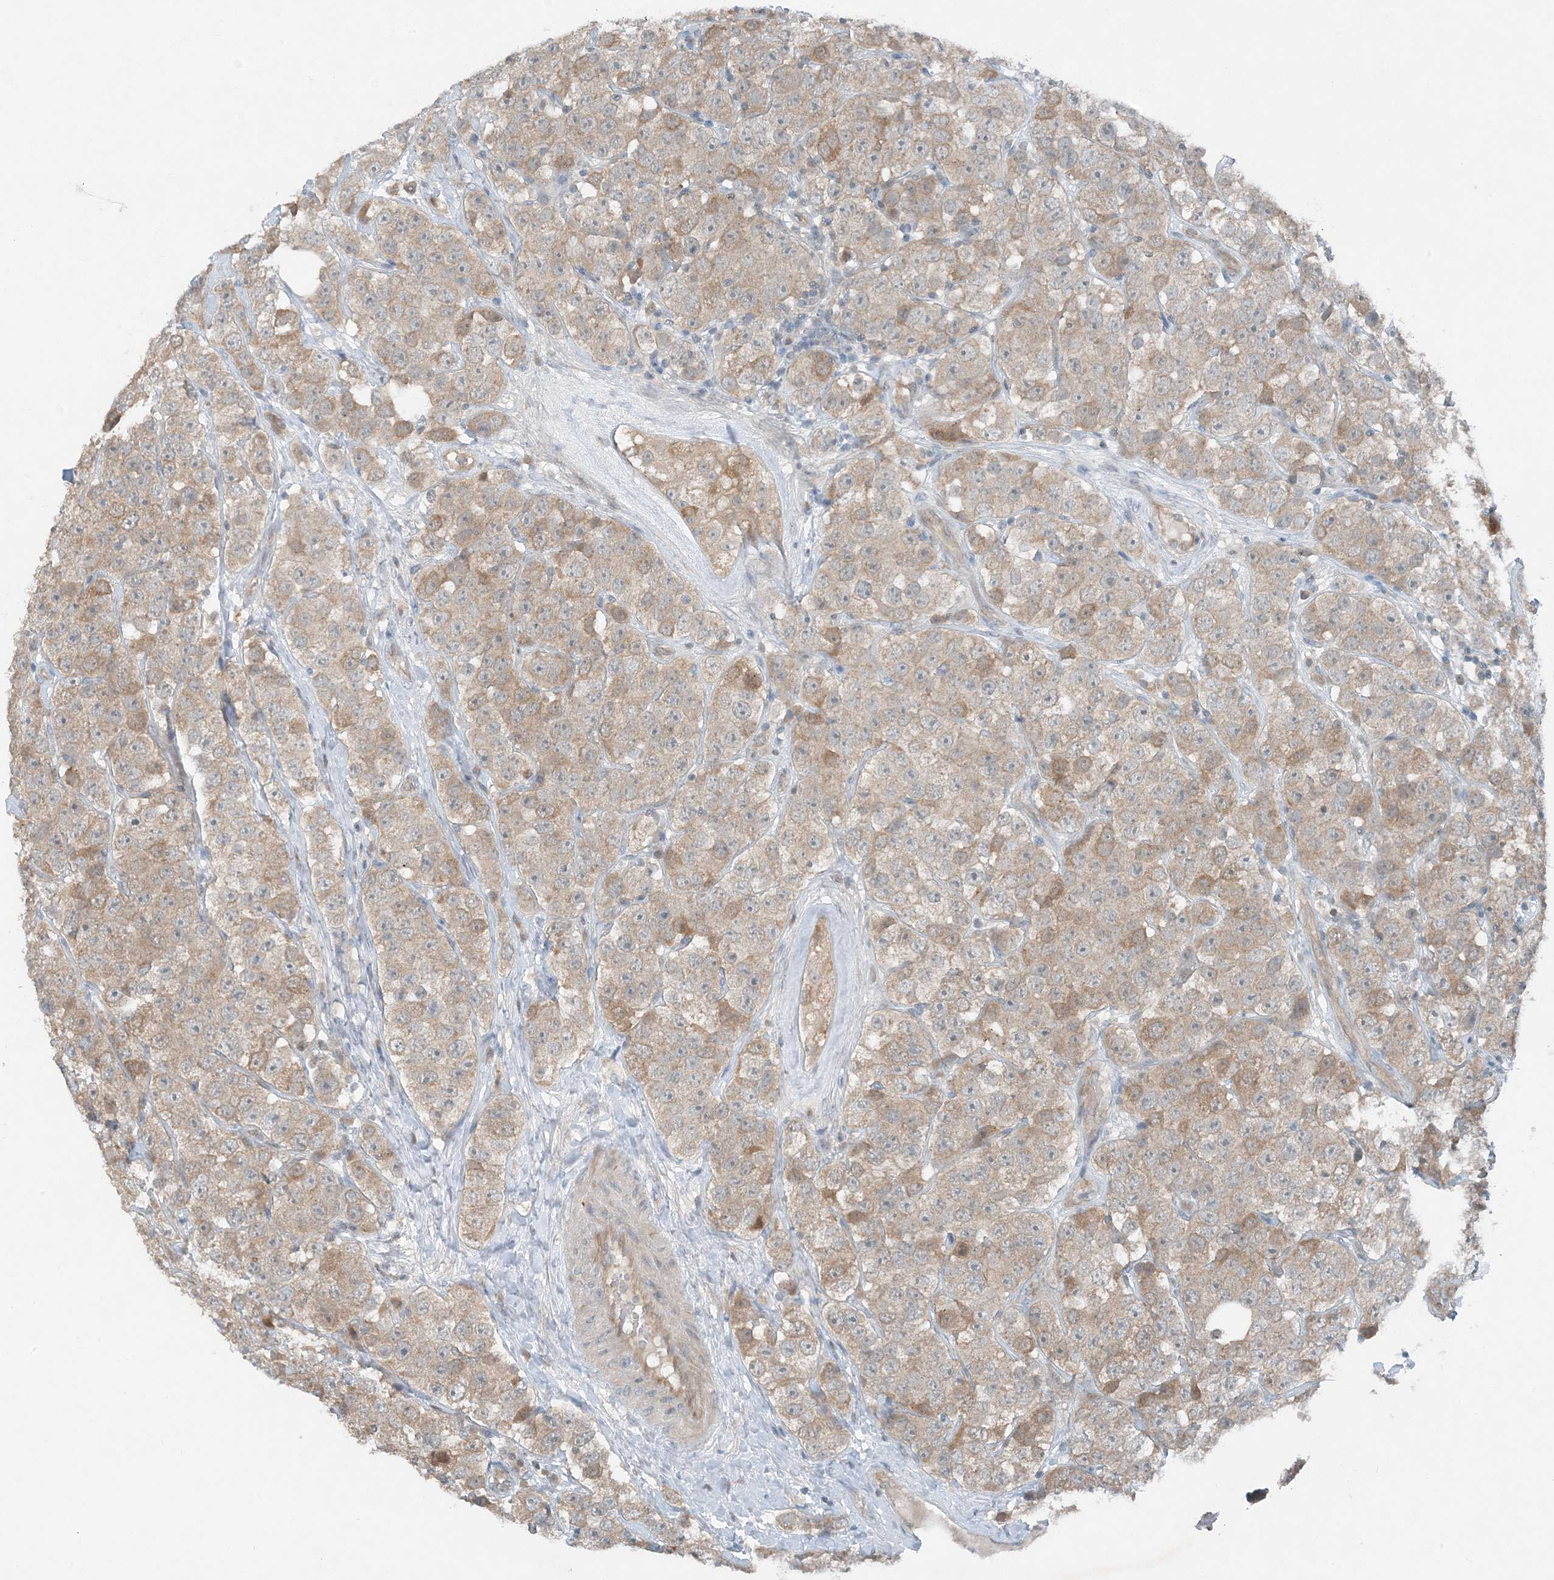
{"staining": {"intensity": "moderate", "quantity": "<25%", "location": "cytoplasmic/membranous"}, "tissue": "testis cancer", "cell_type": "Tumor cells", "image_type": "cancer", "snomed": [{"axis": "morphology", "description": "Seminoma, NOS"}, {"axis": "topography", "description": "Testis"}], "caption": "IHC micrograph of neoplastic tissue: human testis cancer (seminoma) stained using immunohistochemistry (IHC) demonstrates low levels of moderate protein expression localized specifically in the cytoplasmic/membranous of tumor cells, appearing as a cytoplasmic/membranous brown color.", "gene": "MITD1", "patient": {"sex": "male", "age": 28}}